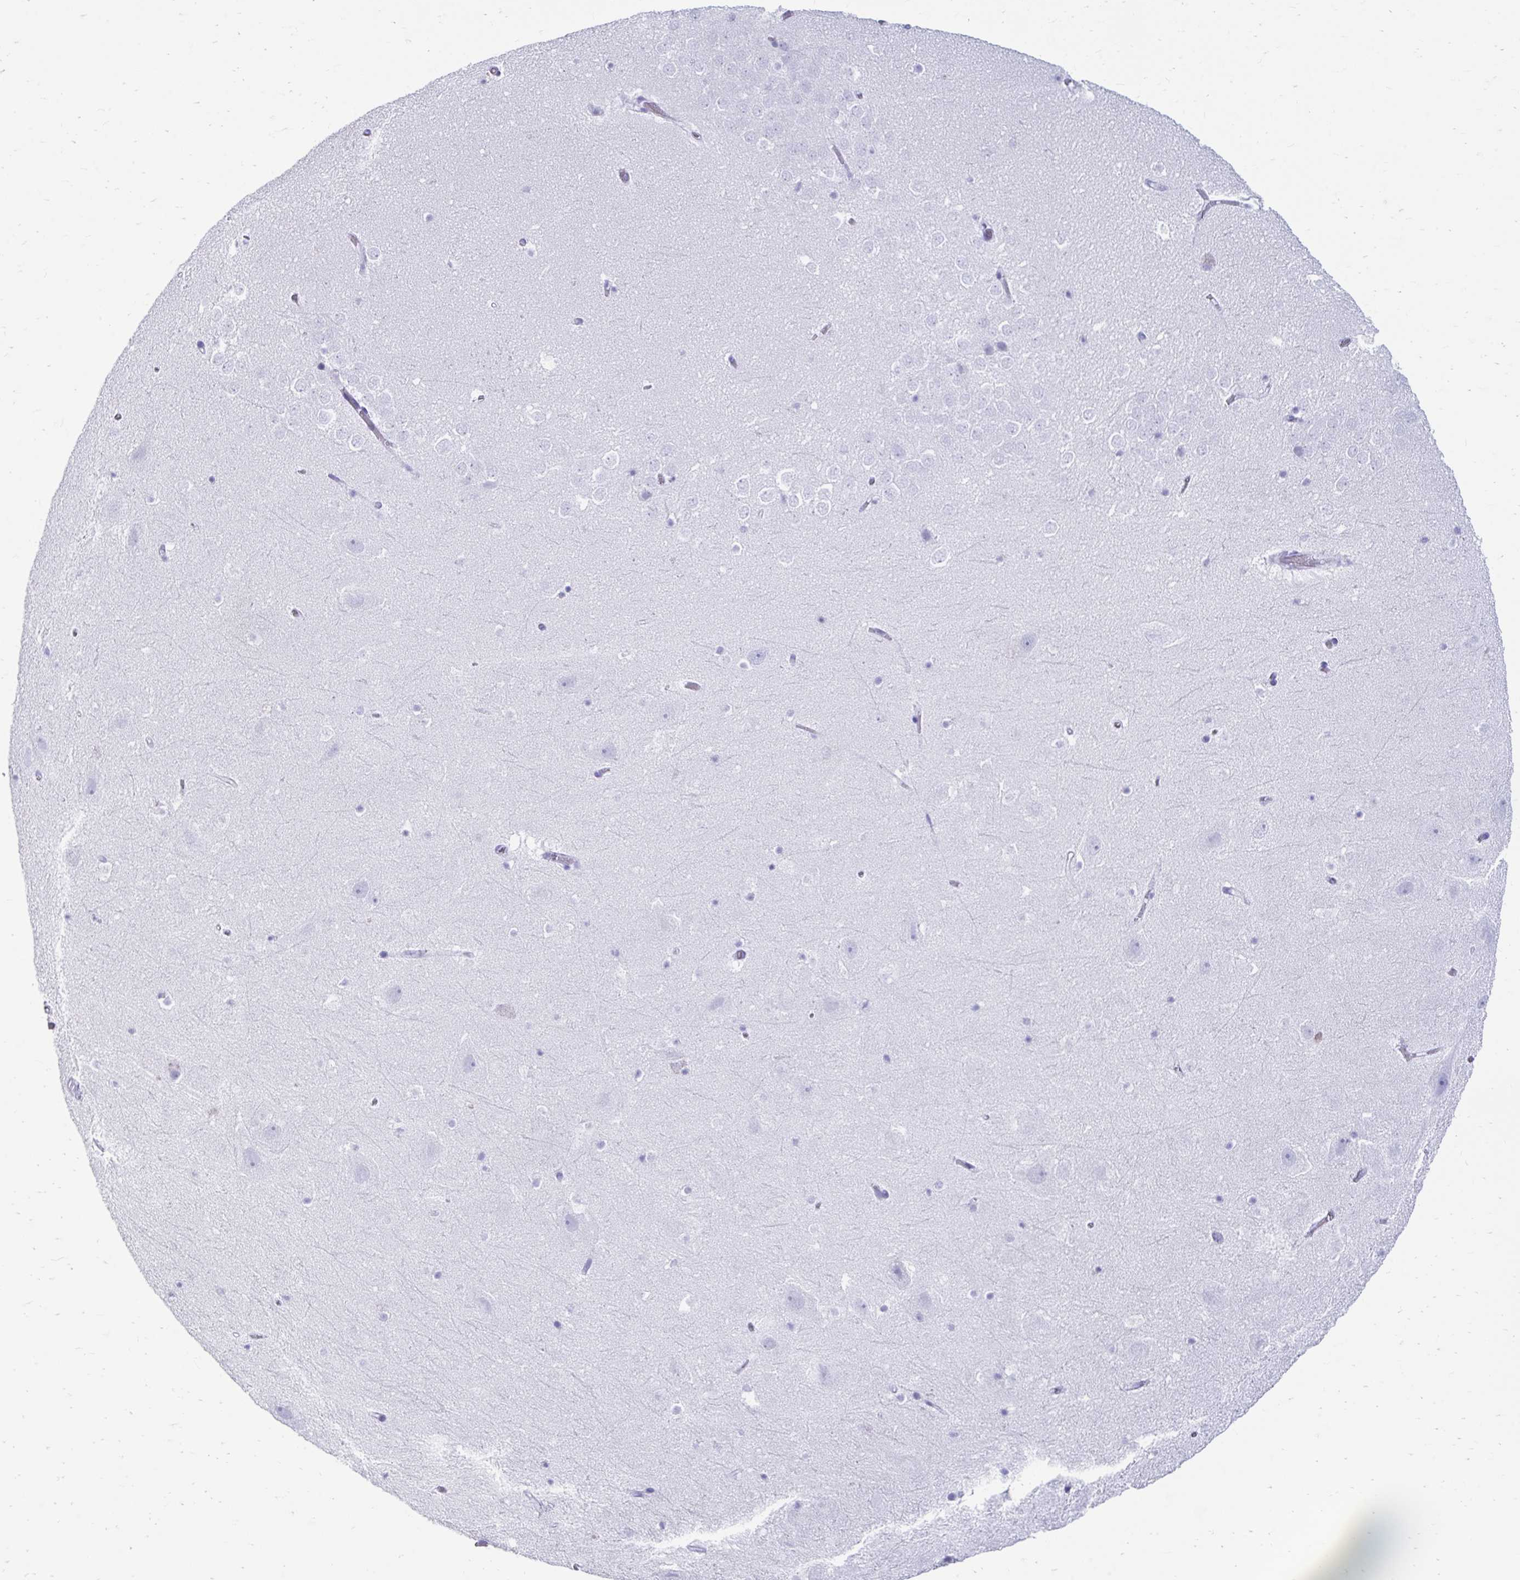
{"staining": {"intensity": "negative", "quantity": "none", "location": "none"}, "tissue": "hippocampus", "cell_type": "Glial cells", "image_type": "normal", "snomed": [{"axis": "morphology", "description": "Normal tissue, NOS"}, {"axis": "topography", "description": "Hippocampus"}], "caption": "IHC image of normal hippocampus stained for a protein (brown), which shows no expression in glial cells.", "gene": "SMIM9", "patient": {"sex": "female", "age": 42}}